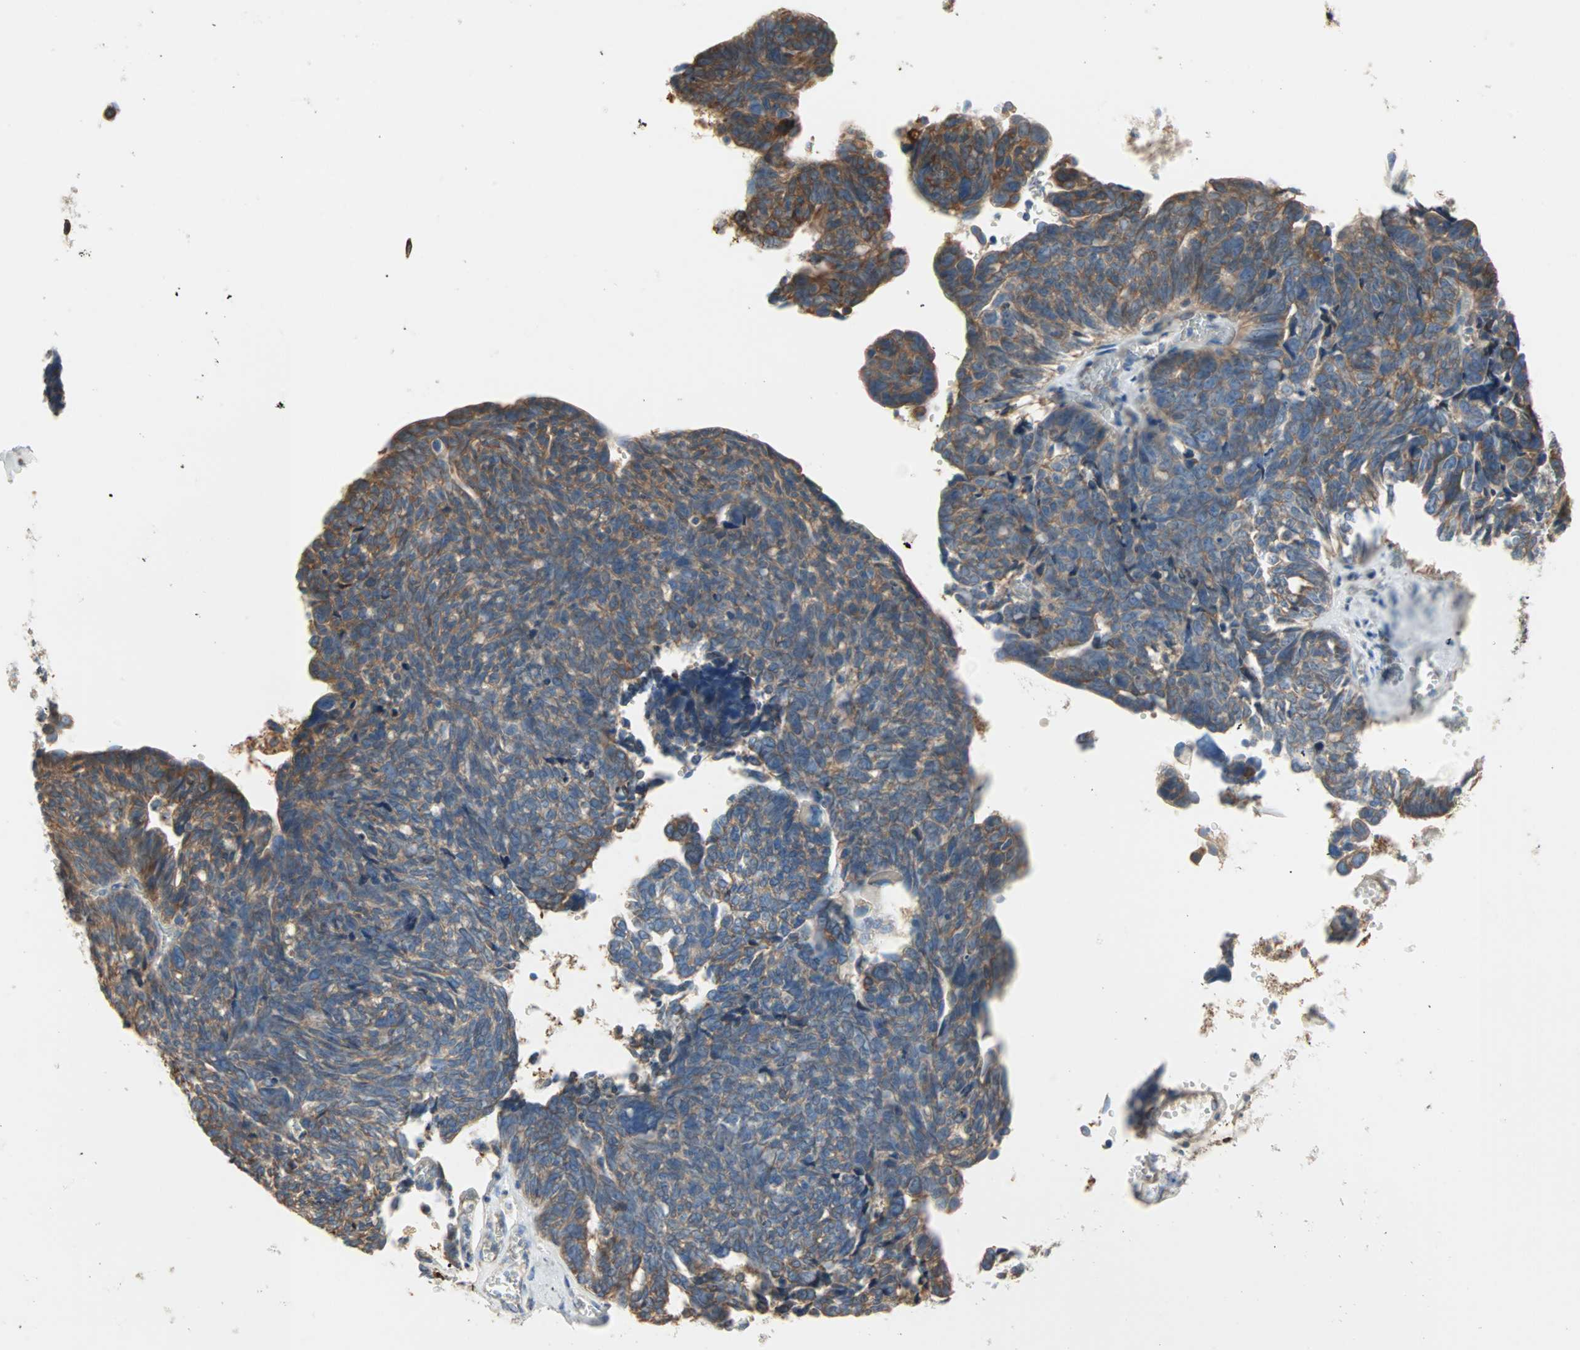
{"staining": {"intensity": "moderate", "quantity": ">75%", "location": "cytoplasmic/membranous"}, "tissue": "ovarian cancer", "cell_type": "Tumor cells", "image_type": "cancer", "snomed": [{"axis": "morphology", "description": "Cystadenocarcinoma, serous, NOS"}, {"axis": "topography", "description": "Ovary"}], "caption": "Ovarian cancer stained for a protein exhibits moderate cytoplasmic/membranous positivity in tumor cells. (Stains: DAB (3,3'-diaminobenzidine) in brown, nuclei in blue, Microscopy: brightfield microscopy at high magnification).", "gene": "PLCXD1", "patient": {"sex": "female", "age": 79}}